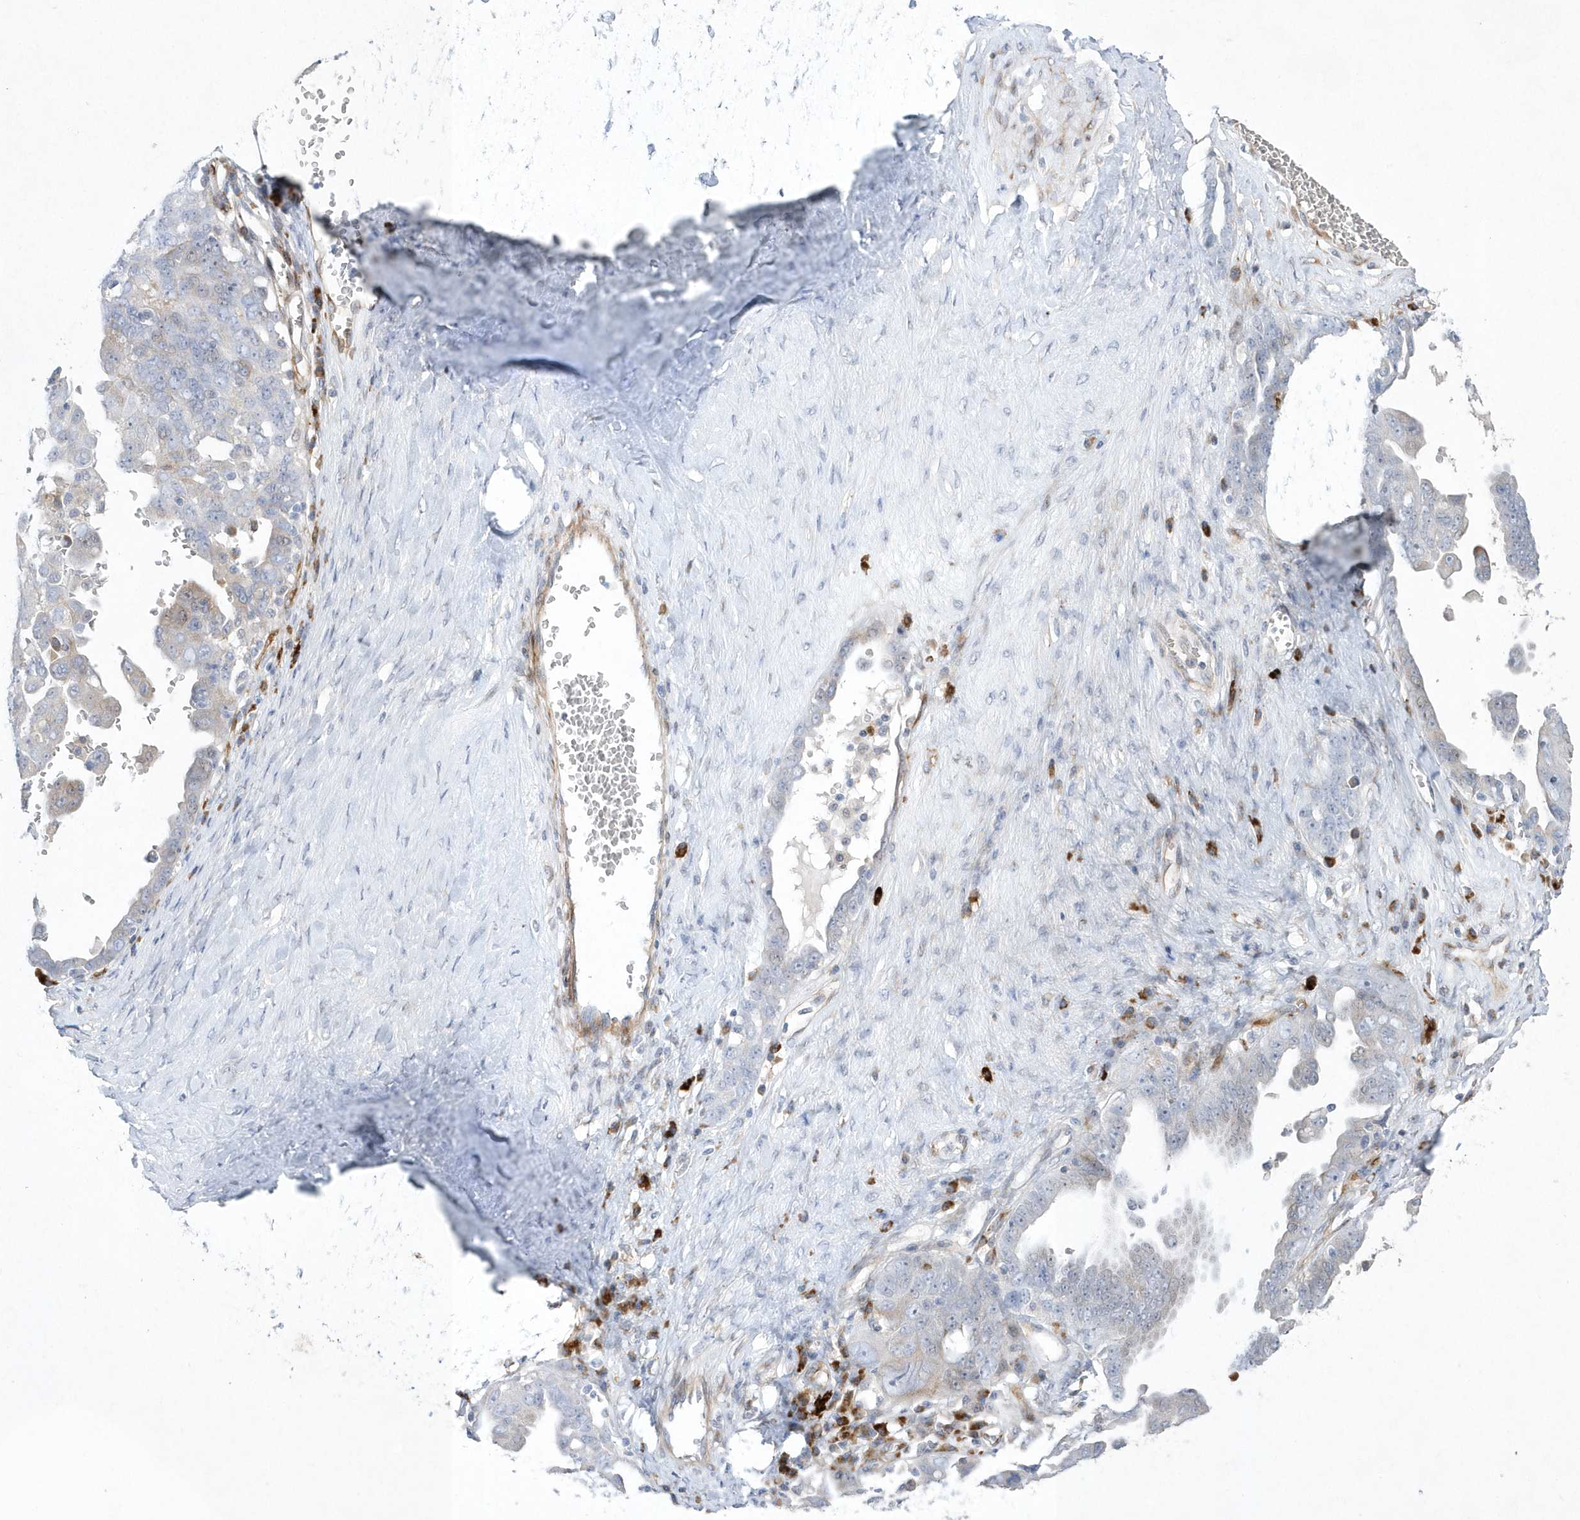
{"staining": {"intensity": "negative", "quantity": "none", "location": "none"}, "tissue": "ovarian cancer", "cell_type": "Tumor cells", "image_type": "cancer", "snomed": [{"axis": "morphology", "description": "Carcinoma, endometroid"}, {"axis": "topography", "description": "Ovary"}], "caption": "Ovarian cancer was stained to show a protein in brown. There is no significant staining in tumor cells.", "gene": "TMEM132B", "patient": {"sex": "female", "age": 62}}